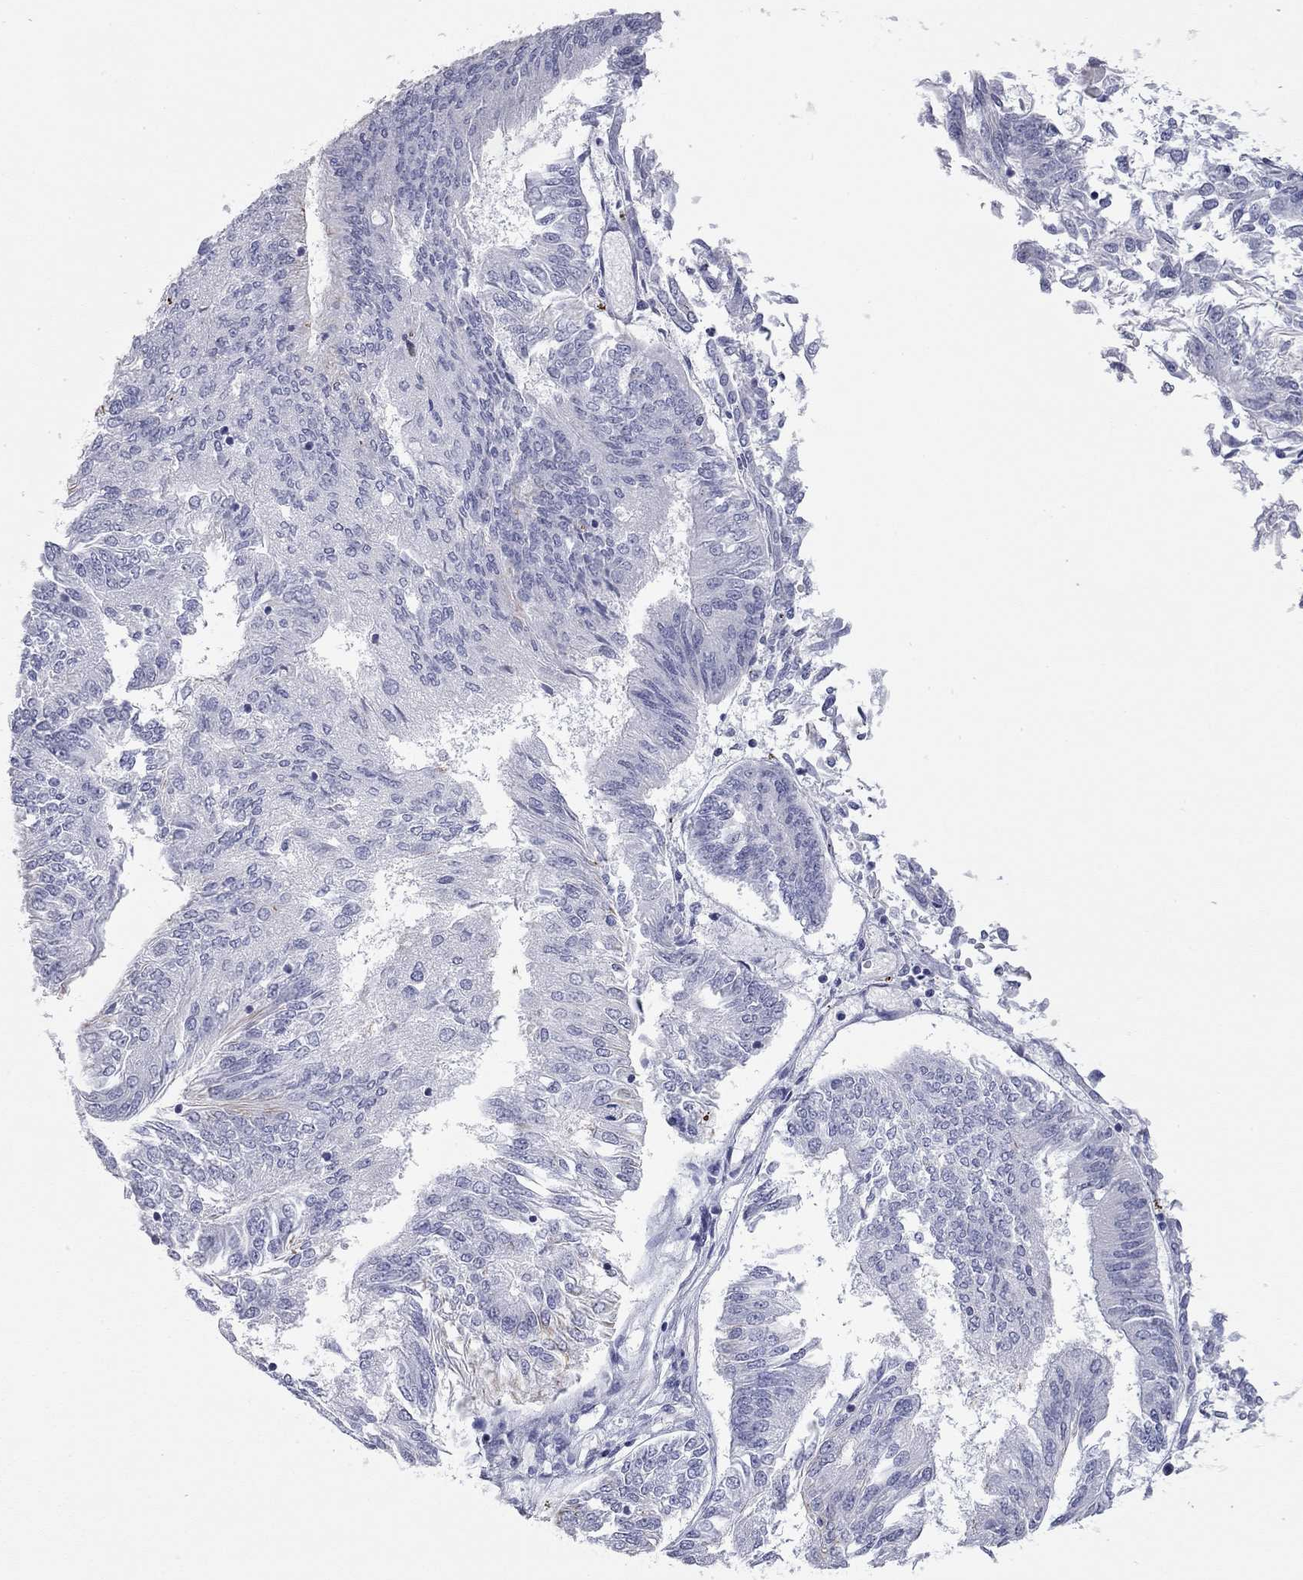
{"staining": {"intensity": "negative", "quantity": "none", "location": "none"}, "tissue": "endometrial cancer", "cell_type": "Tumor cells", "image_type": "cancer", "snomed": [{"axis": "morphology", "description": "Adenocarcinoma, NOS"}, {"axis": "topography", "description": "Endometrium"}], "caption": "Endometrial cancer stained for a protein using immunohistochemistry exhibits no positivity tumor cells.", "gene": "AK8", "patient": {"sex": "female", "age": 58}}